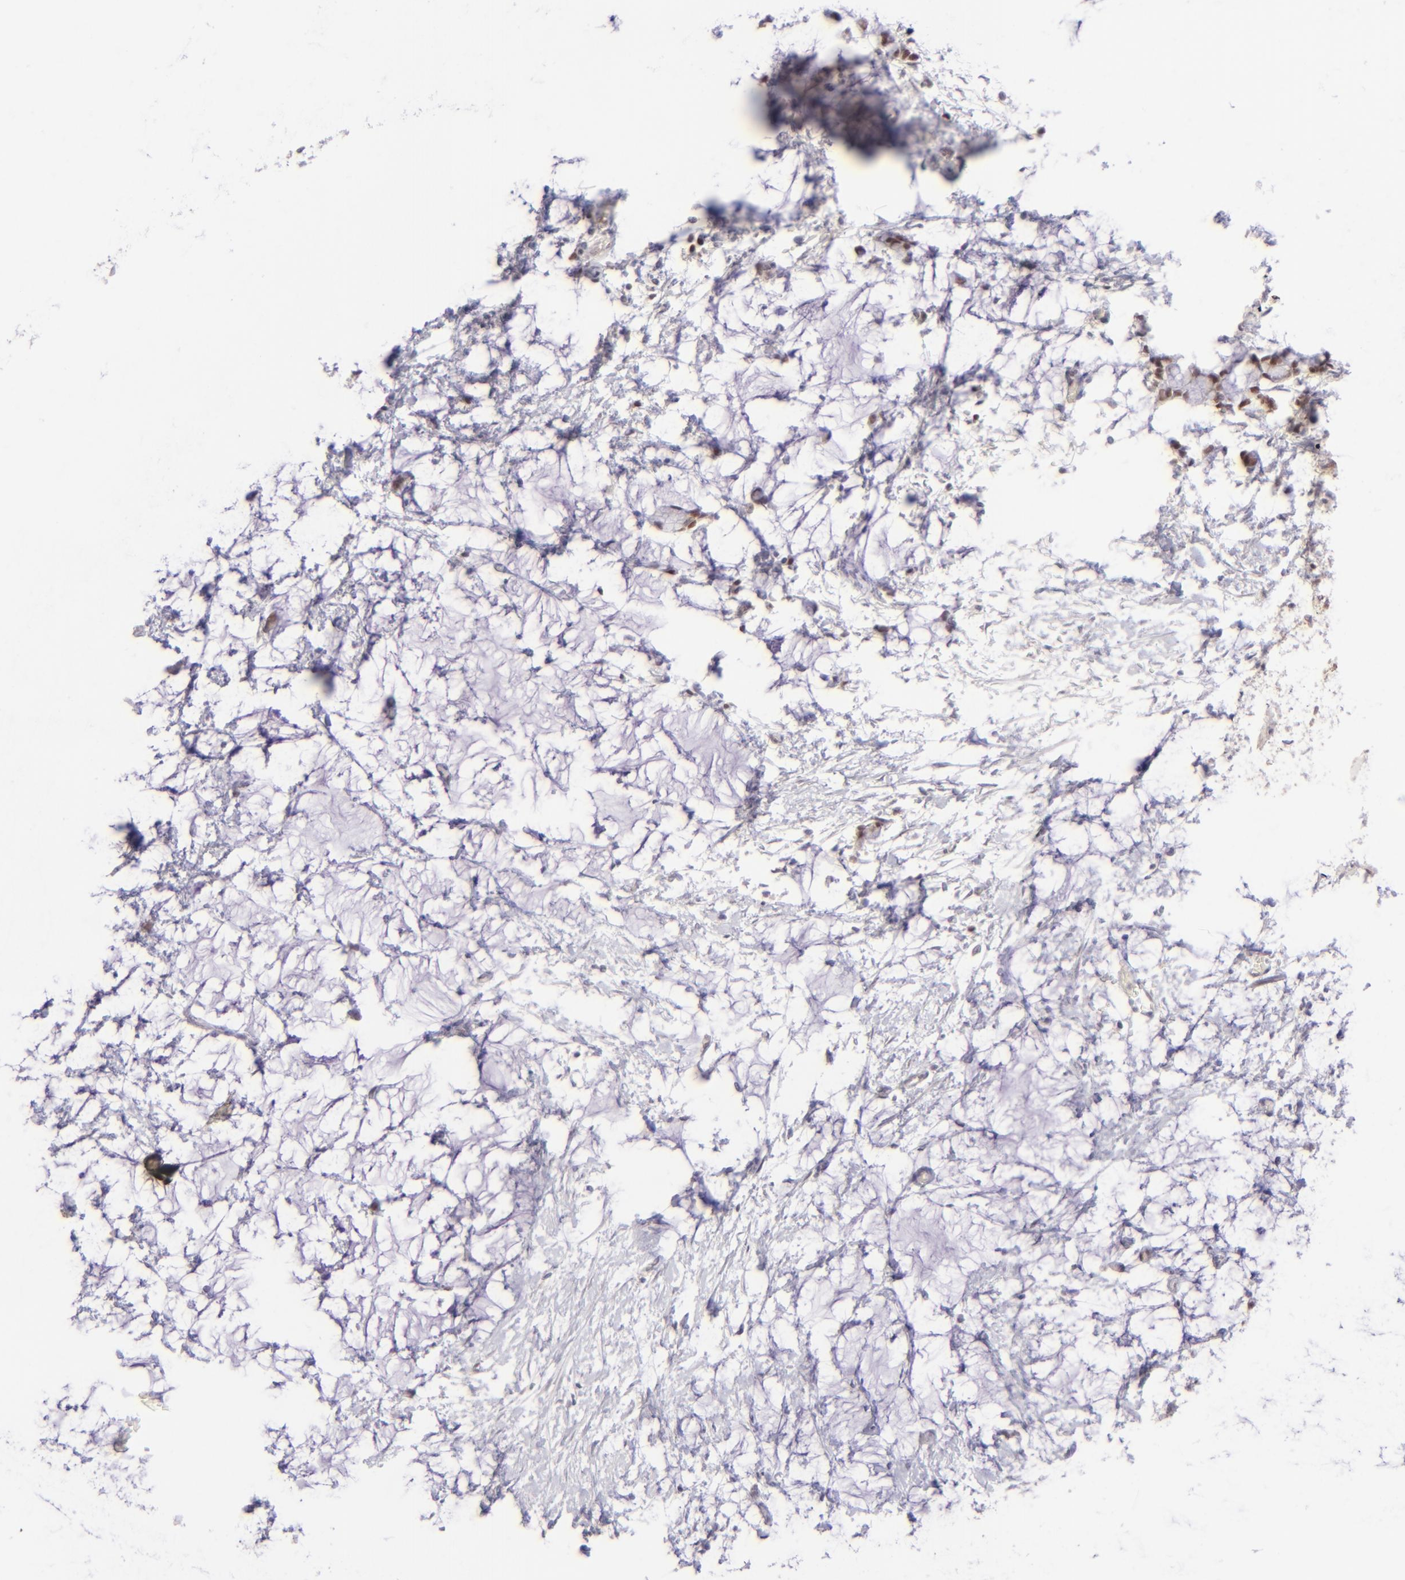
{"staining": {"intensity": "moderate", "quantity": ">75%", "location": "nuclear"}, "tissue": "colorectal cancer", "cell_type": "Tumor cells", "image_type": "cancer", "snomed": [{"axis": "morphology", "description": "Normal tissue, NOS"}, {"axis": "morphology", "description": "Adenocarcinoma, NOS"}, {"axis": "topography", "description": "Colon"}, {"axis": "topography", "description": "Peripheral nerve tissue"}], "caption": "DAB immunohistochemical staining of human colorectal cancer (adenocarcinoma) reveals moderate nuclear protein staining in approximately >75% of tumor cells. The staining was performed using DAB (3,3'-diaminobenzidine), with brown indicating positive protein expression. Nuclei are stained blue with hematoxylin.", "gene": "POU2F1", "patient": {"sex": "male", "age": 14}}